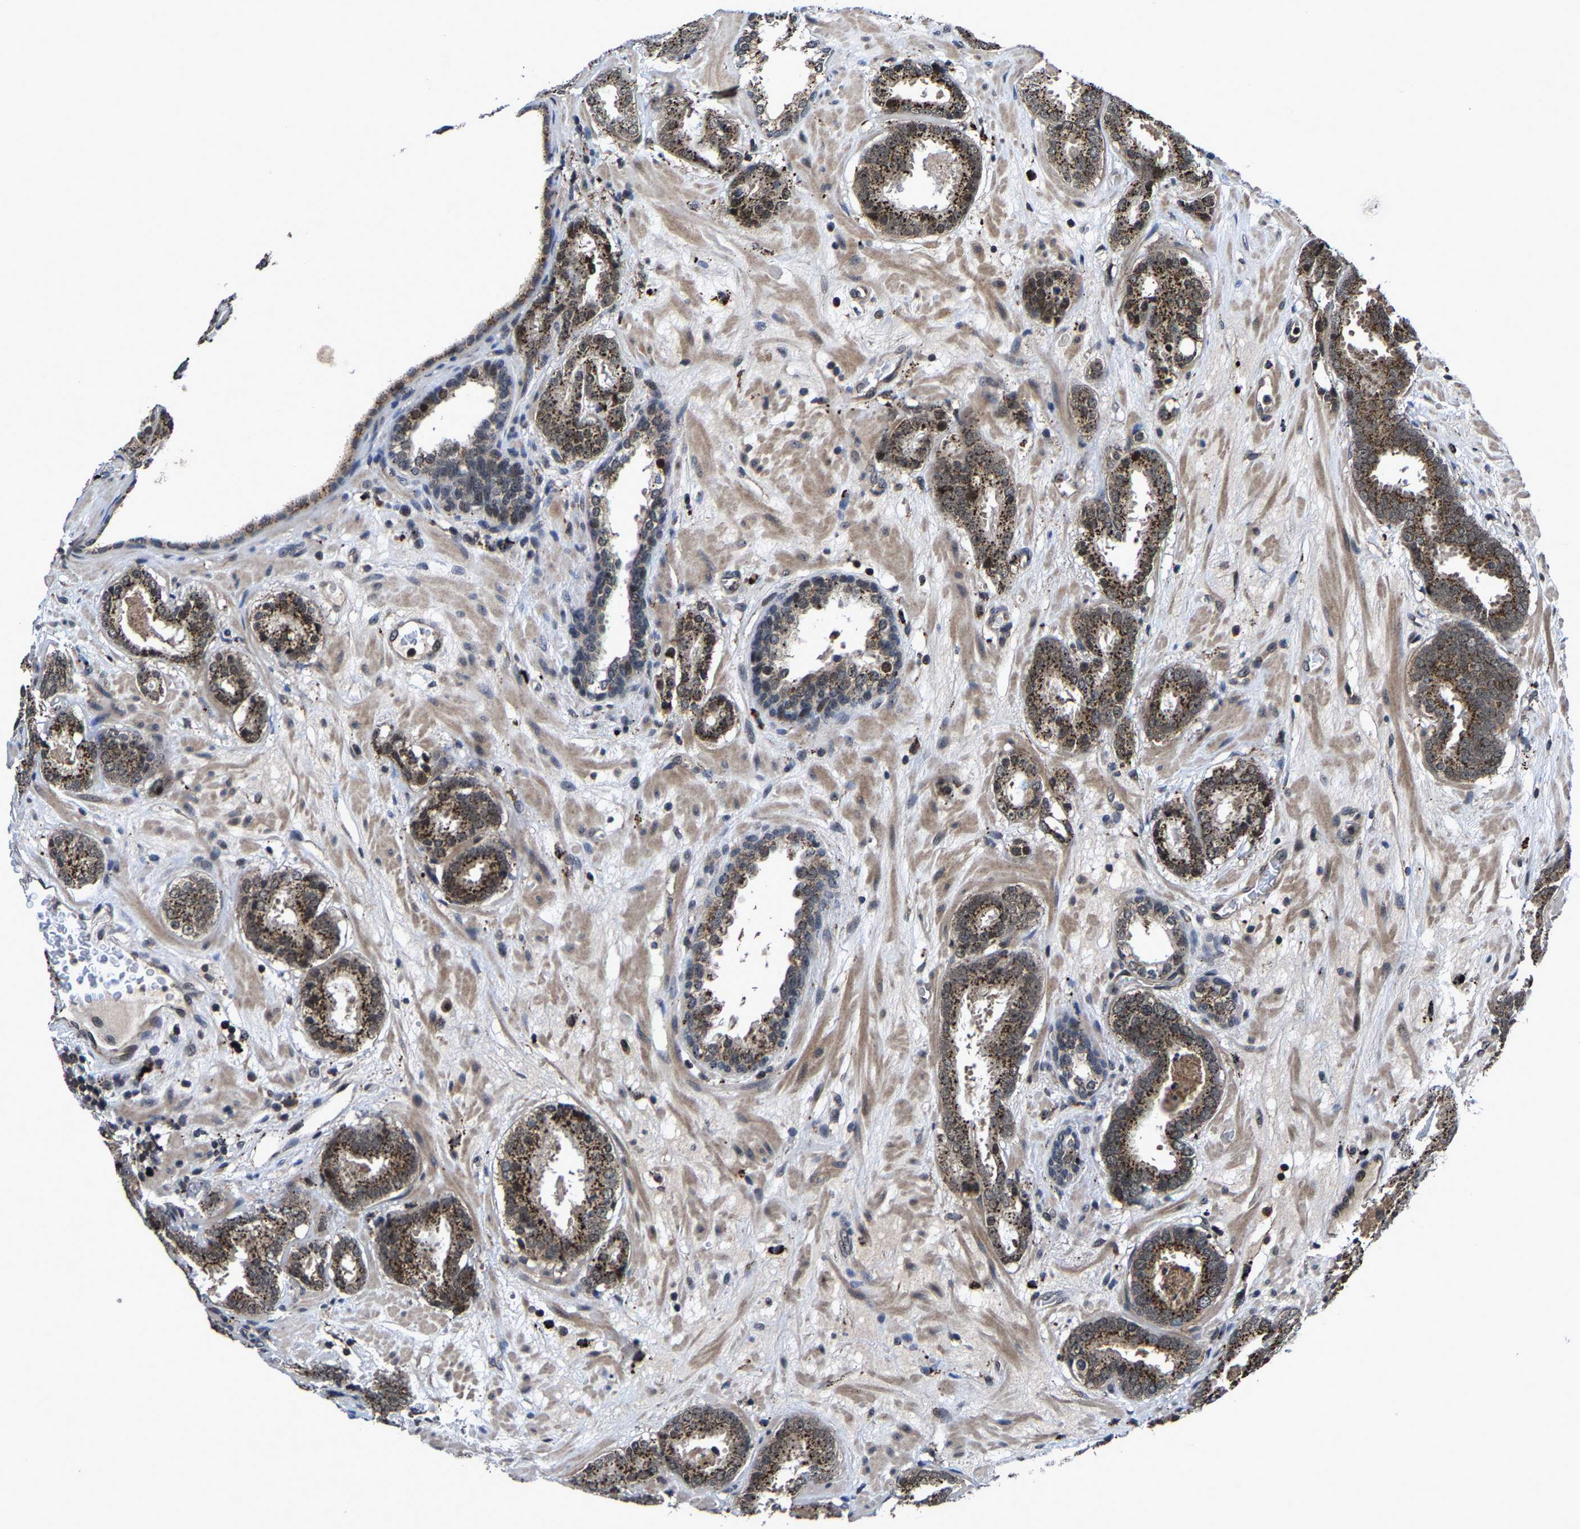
{"staining": {"intensity": "moderate", "quantity": ">75%", "location": "cytoplasmic/membranous"}, "tissue": "prostate cancer", "cell_type": "Tumor cells", "image_type": "cancer", "snomed": [{"axis": "morphology", "description": "Adenocarcinoma, Low grade"}, {"axis": "topography", "description": "Prostate"}], "caption": "DAB immunohistochemical staining of human prostate low-grade adenocarcinoma displays moderate cytoplasmic/membranous protein expression in about >75% of tumor cells.", "gene": "ZCCHC7", "patient": {"sex": "male", "age": 69}}